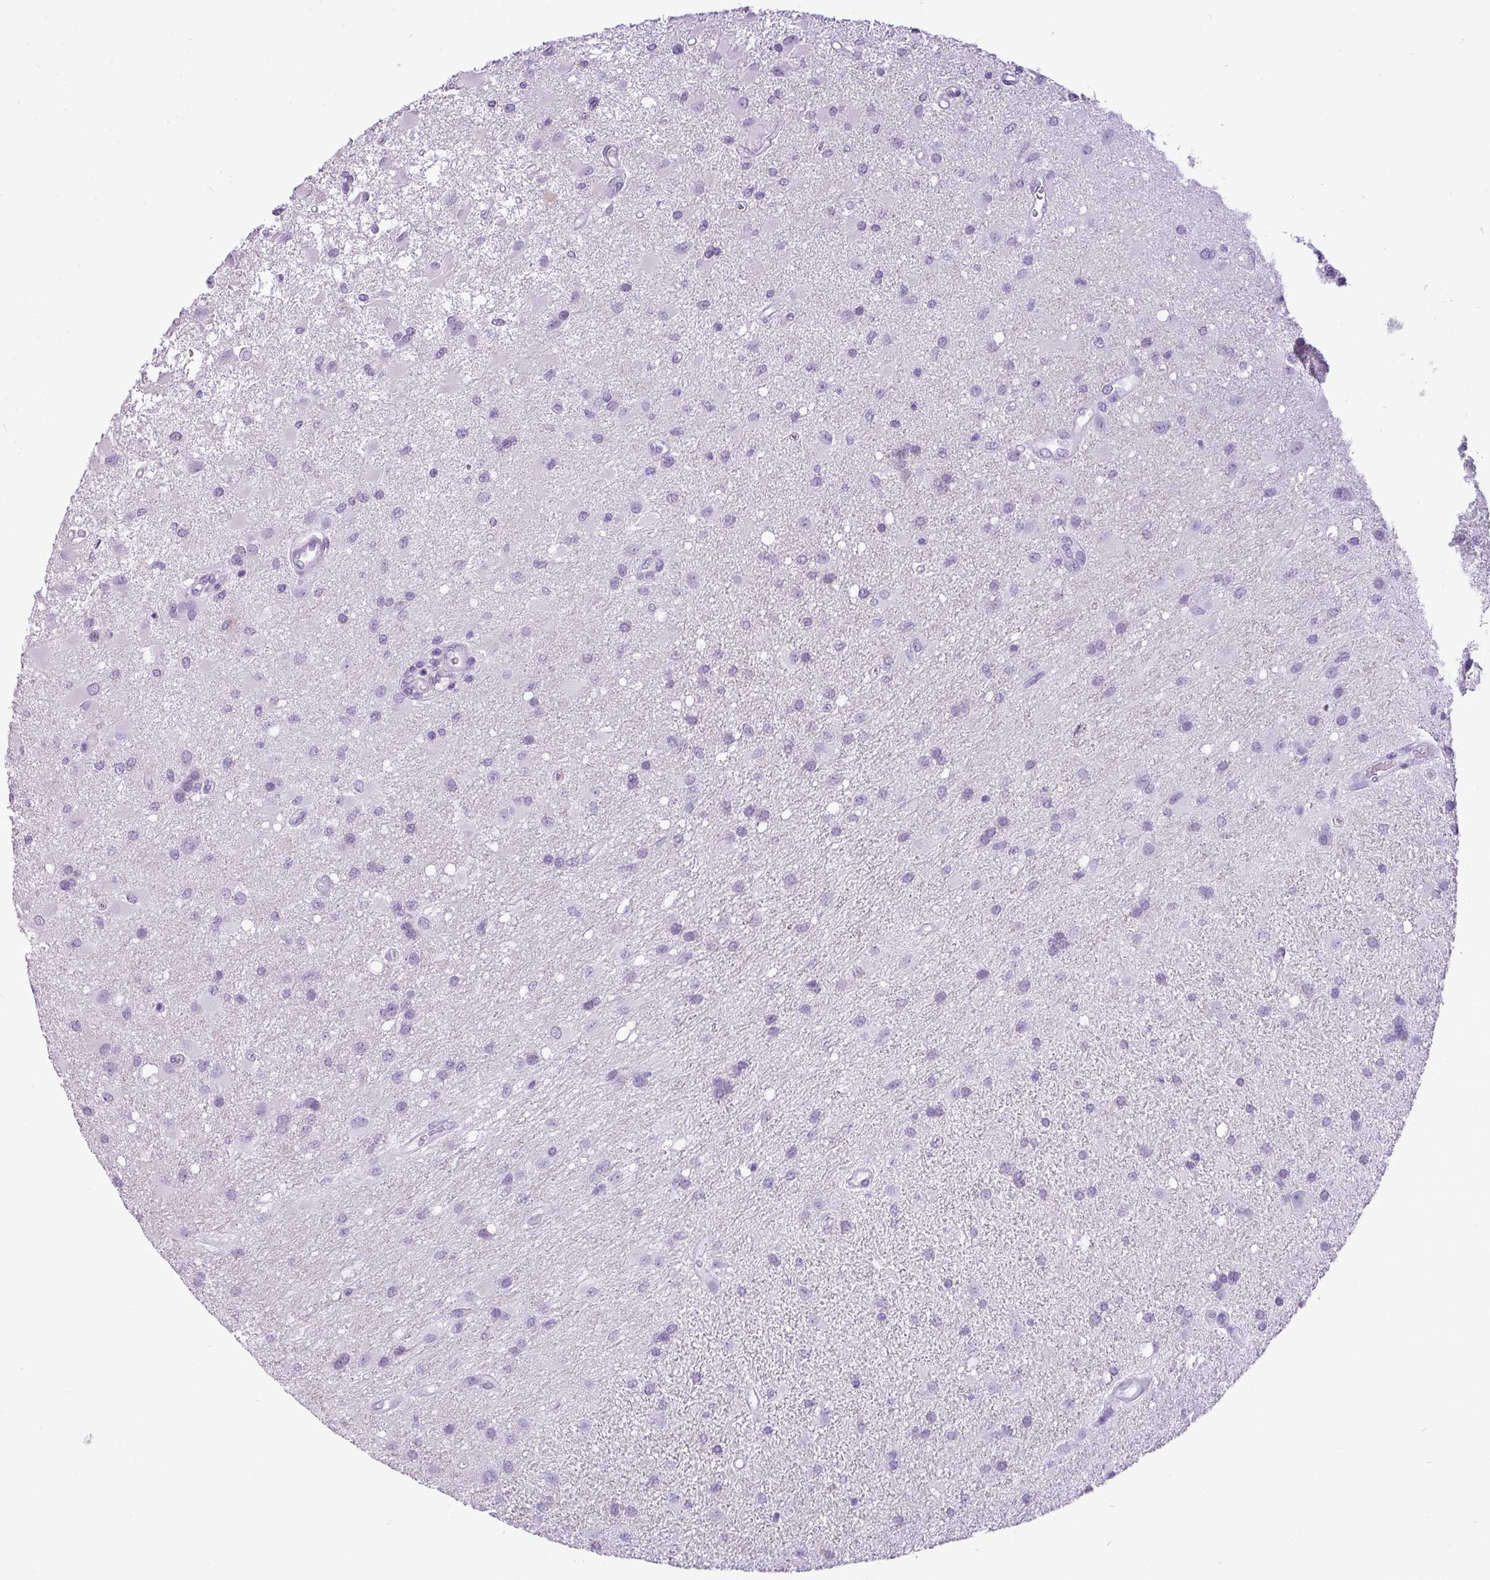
{"staining": {"intensity": "negative", "quantity": "none", "location": "none"}, "tissue": "glioma", "cell_type": "Tumor cells", "image_type": "cancer", "snomed": [{"axis": "morphology", "description": "Glioma, malignant, High grade"}, {"axis": "topography", "description": "Brain"}], "caption": "Image shows no protein positivity in tumor cells of malignant glioma (high-grade) tissue.", "gene": "RBMXL2", "patient": {"sex": "male", "age": 67}}